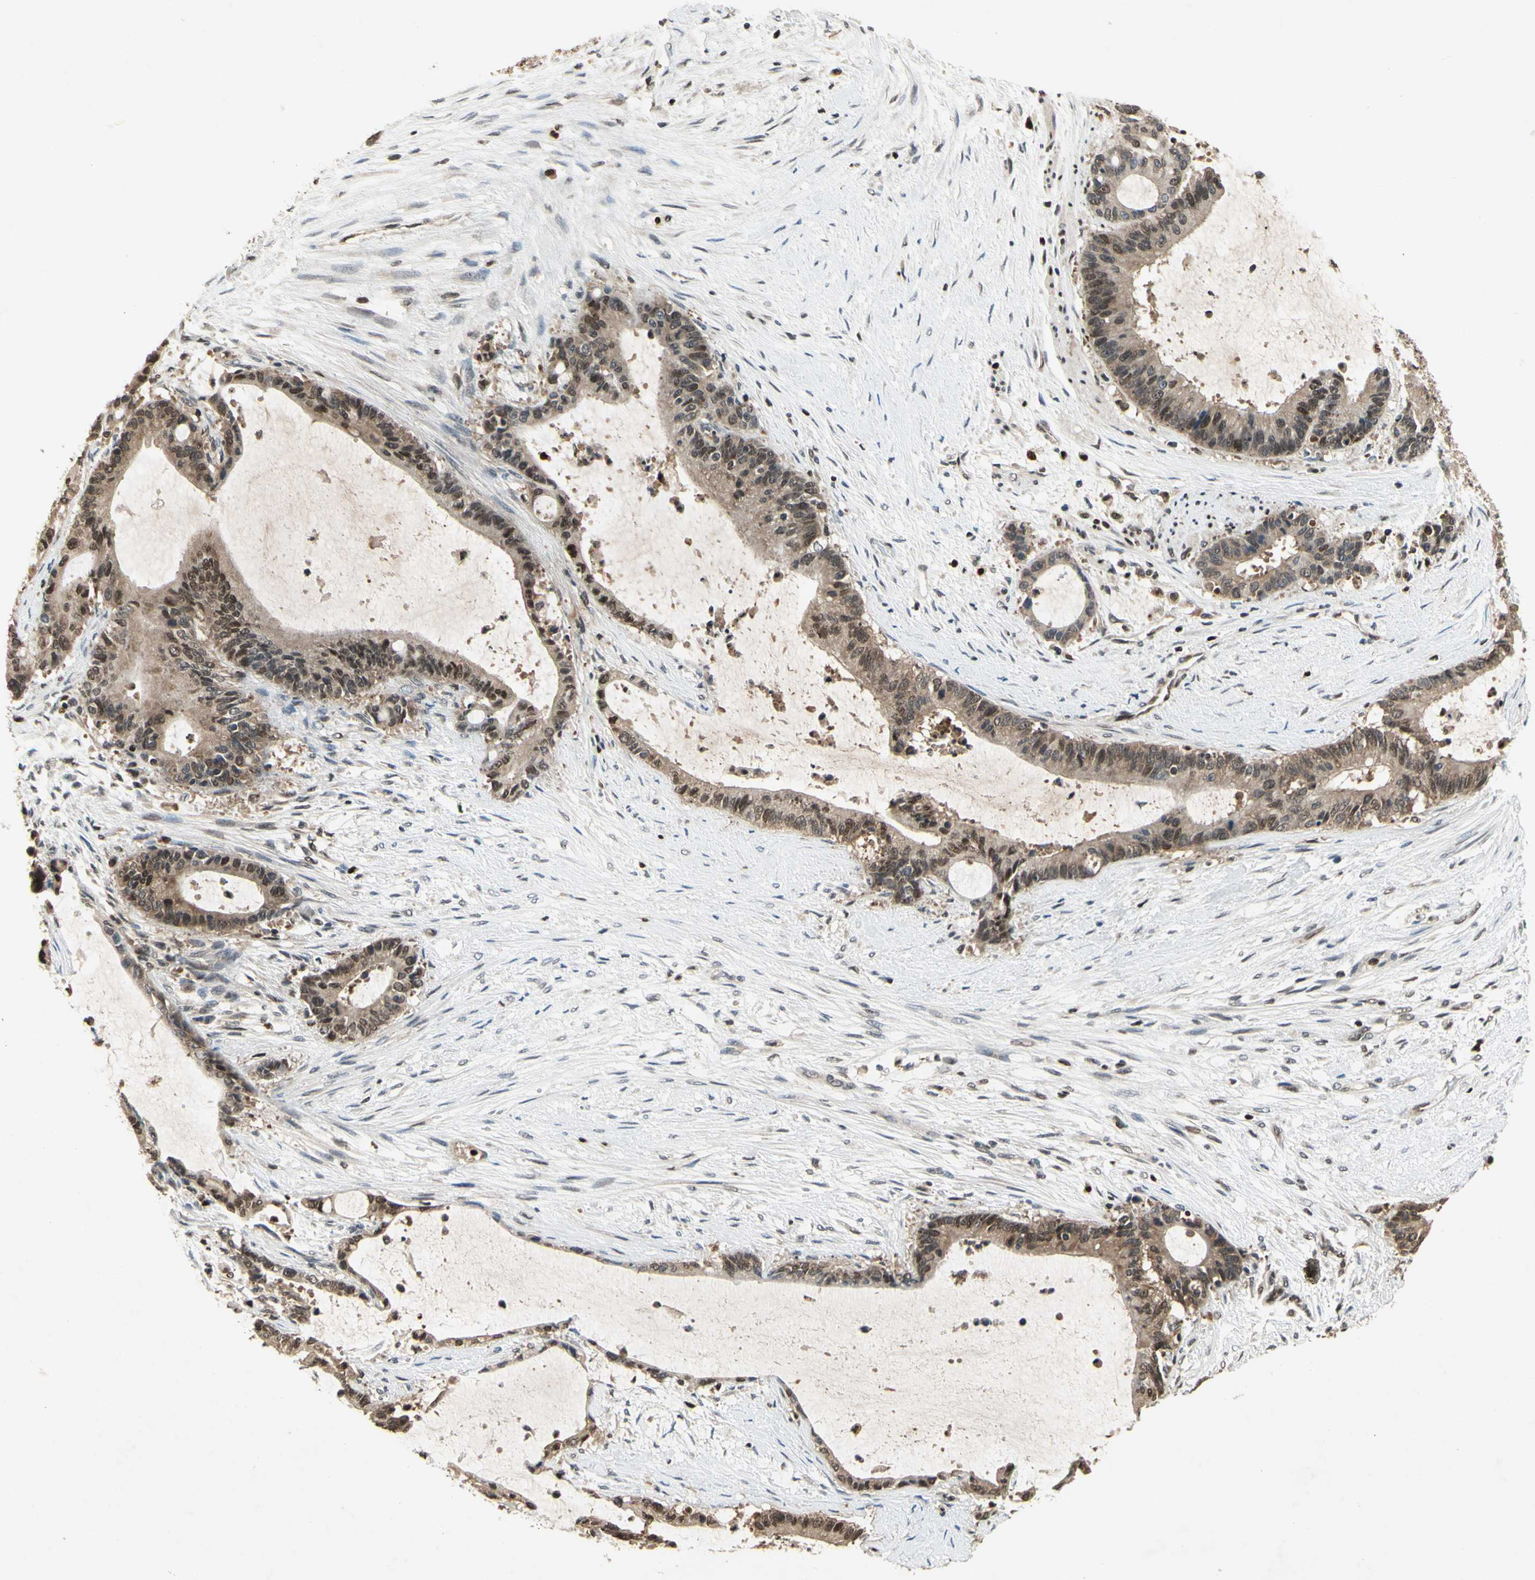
{"staining": {"intensity": "weak", "quantity": ">75%", "location": "cytoplasmic/membranous"}, "tissue": "liver cancer", "cell_type": "Tumor cells", "image_type": "cancer", "snomed": [{"axis": "morphology", "description": "Cholangiocarcinoma"}, {"axis": "topography", "description": "Liver"}], "caption": "There is low levels of weak cytoplasmic/membranous staining in tumor cells of cholangiocarcinoma (liver), as demonstrated by immunohistochemical staining (brown color).", "gene": "GSR", "patient": {"sex": "female", "age": 73}}